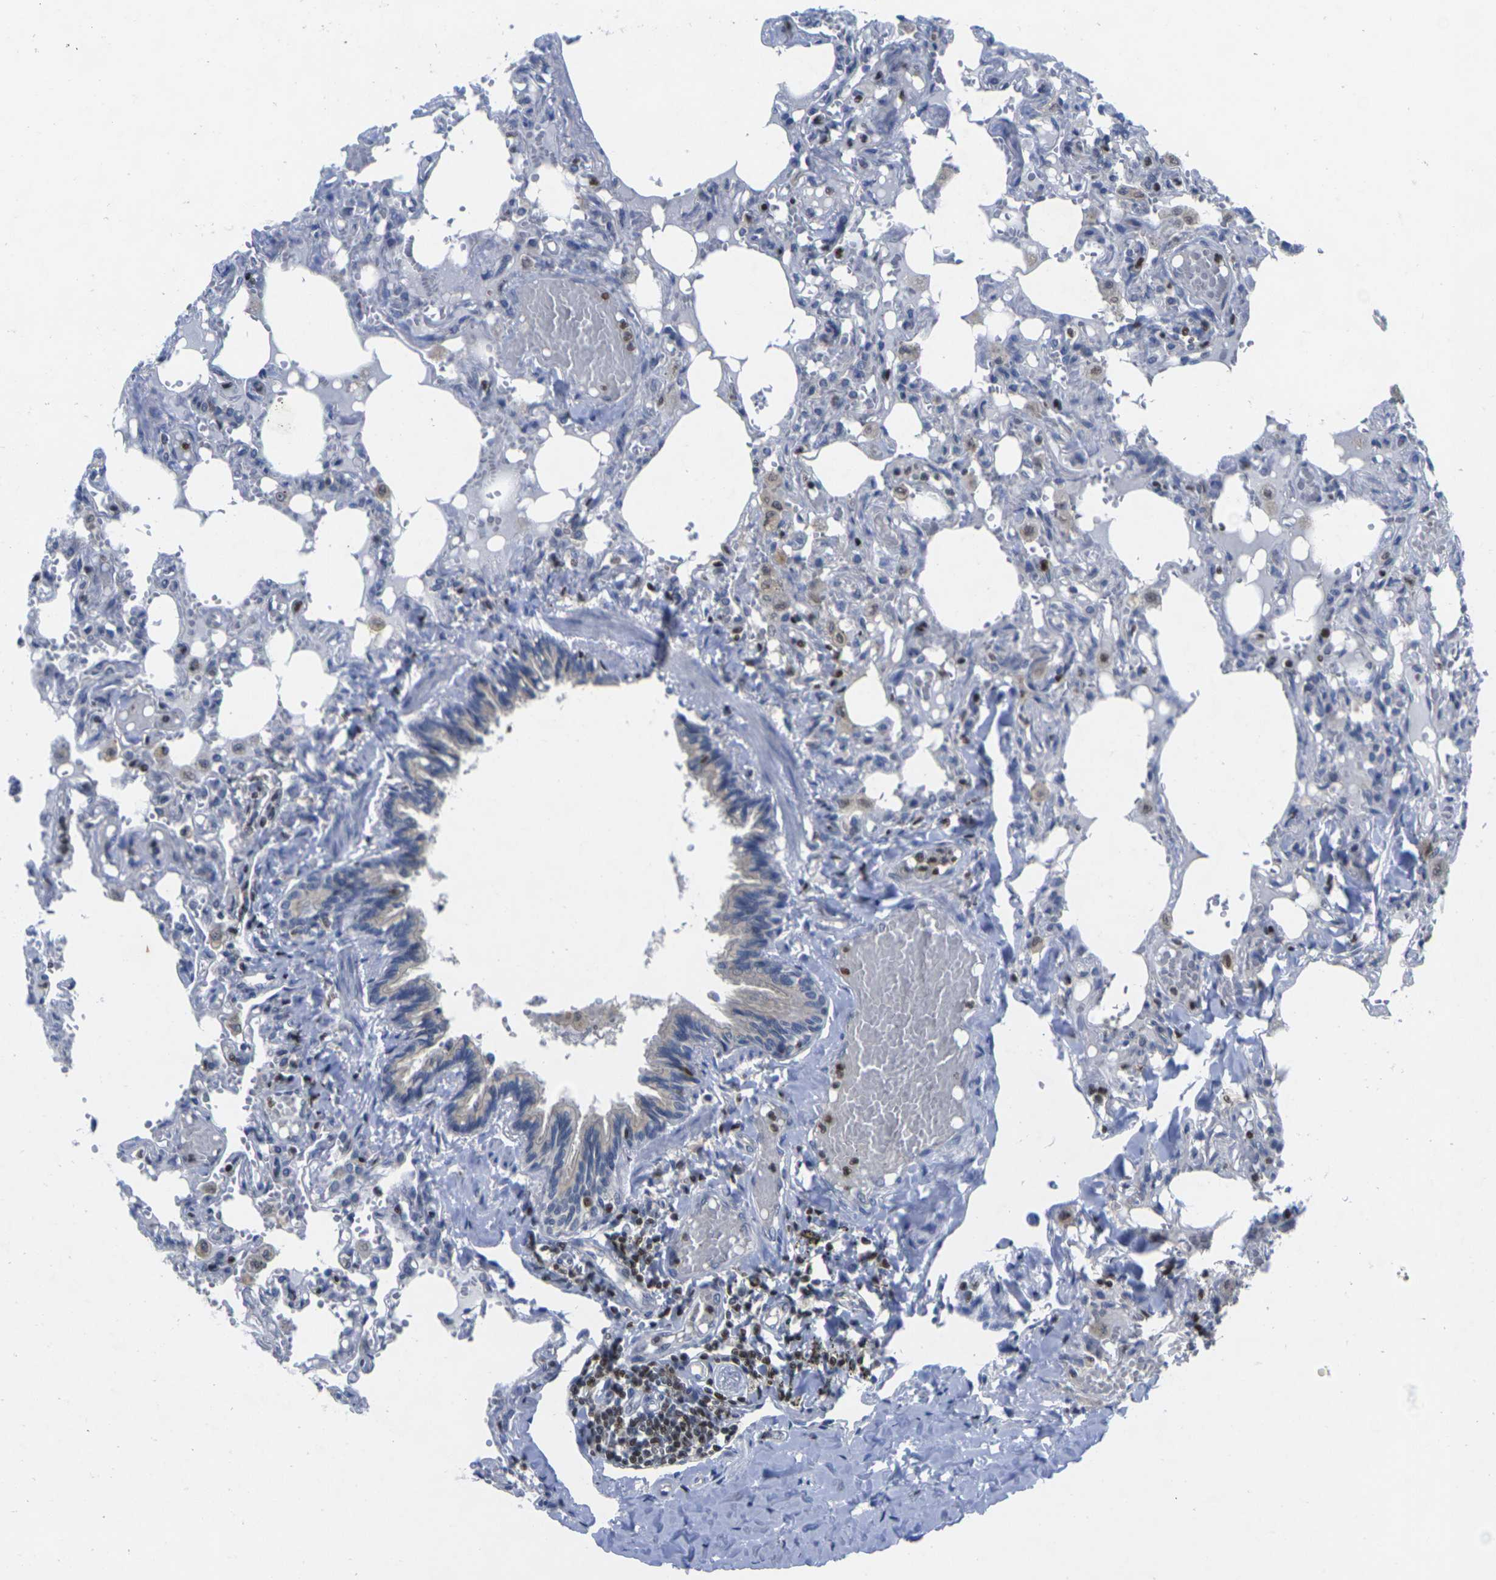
{"staining": {"intensity": "negative", "quantity": "none", "location": "none"}, "tissue": "lung", "cell_type": "Alveolar cells", "image_type": "normal", "snomed": [{"axis": "morphology", "description": "Normal tissue, NOS"}, {"axis": "topography", "description": "Lung"}], "caption": "DAB (3,3'-diaminobenzidine) immunohistochemical staining of normal lung displays no significant staining in alveolar cells.", "gene": "IKZF1", "patient": {"sex": "male", "age": 21}}